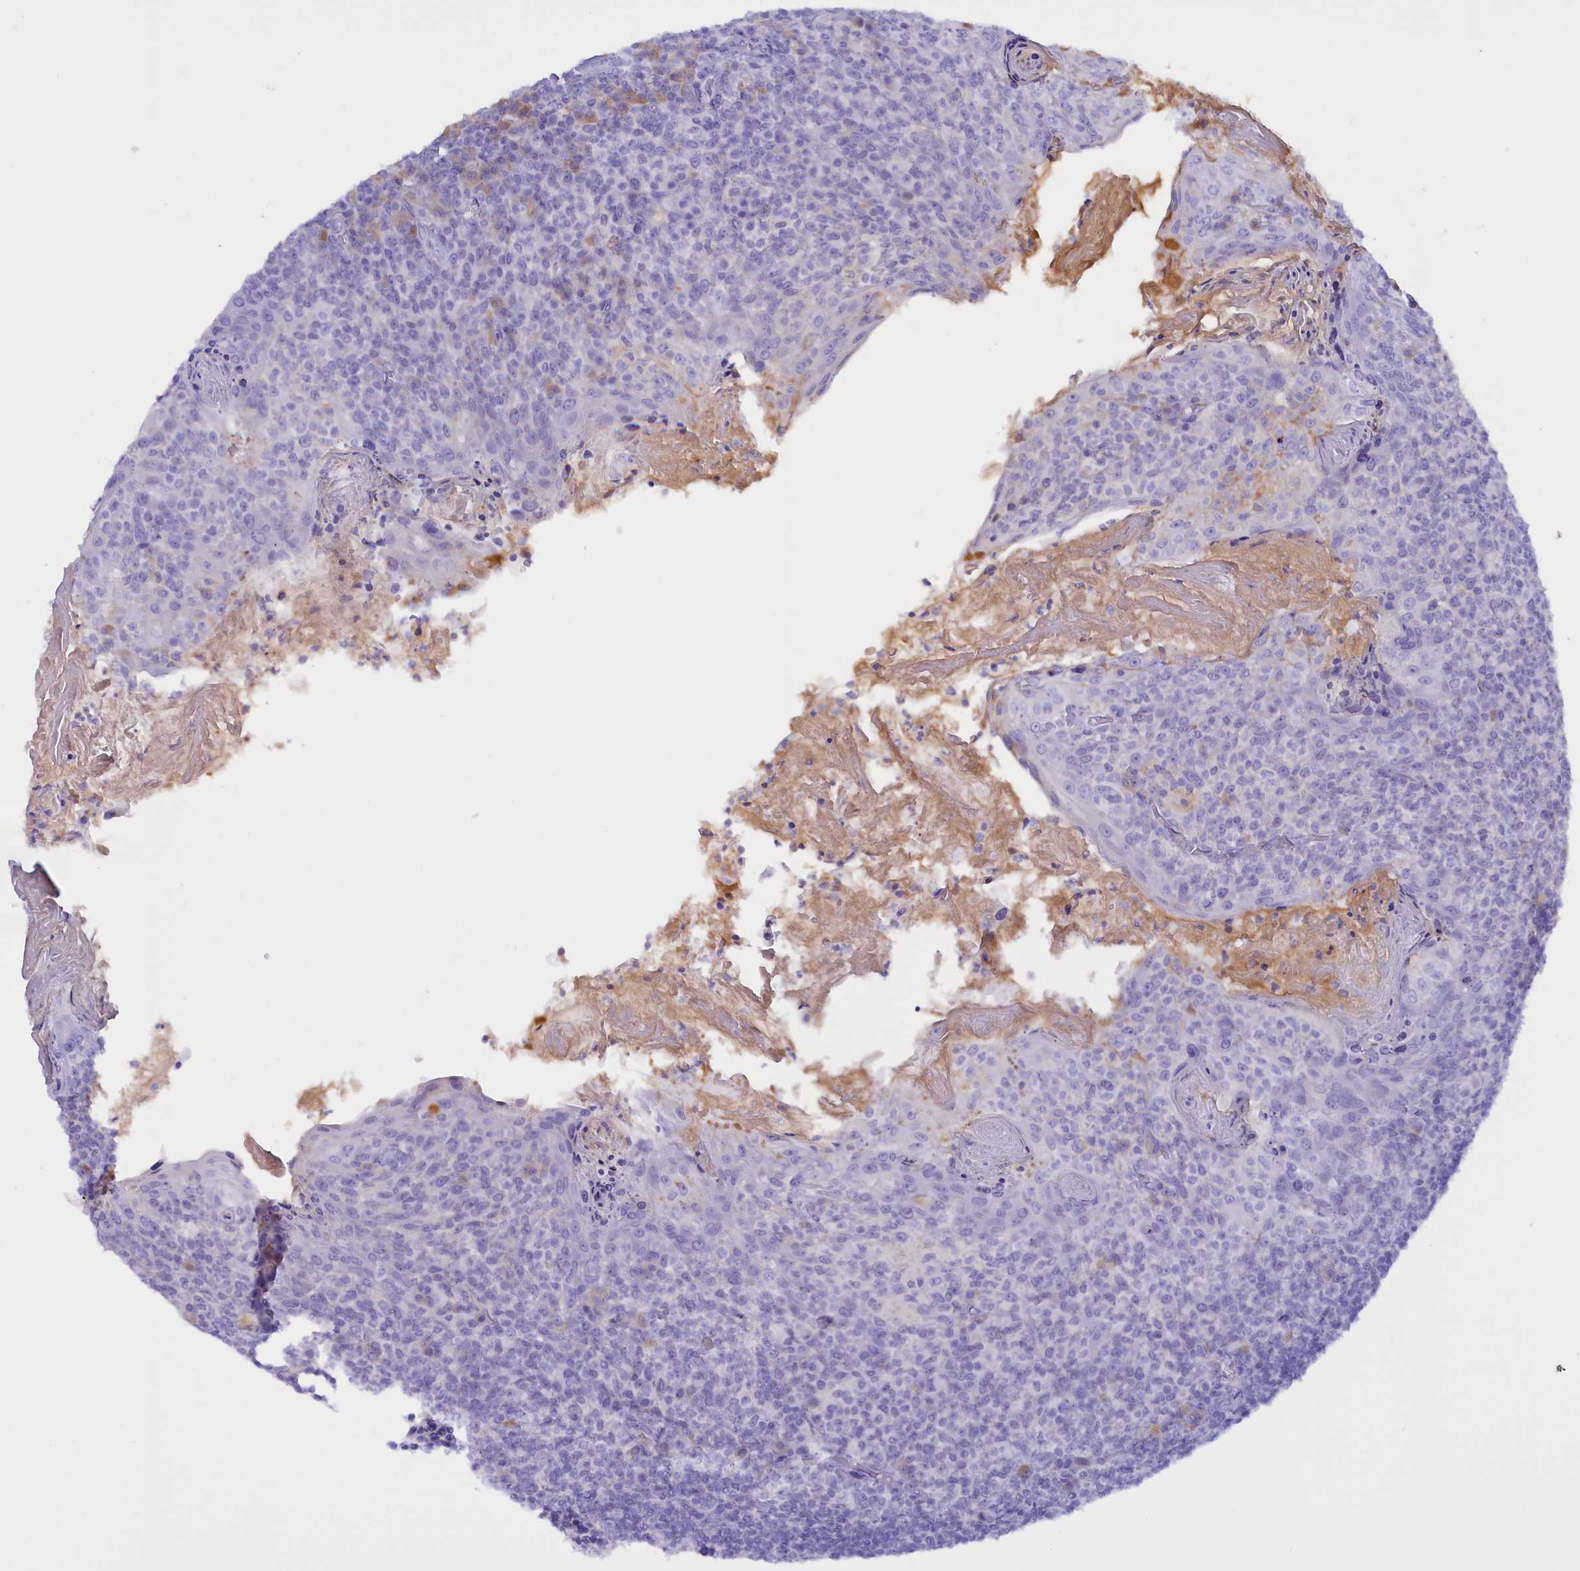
{"staining": {"intensity": "negative", "quantity": "none", "location": "none"}, "tissue": "tonsil", "cell_type": "Germinal center cells", "image_type": "normal", "snomed": [{"axis": "morphology", "description": "Normal tissue, NOS"}, {"axis": "topography", "description": "Tonsil"}], "caption": "High magnification brightfield microscopy of normal tonsil stained with DAB (brown) and counterstained with hematoxylin (blue): germinal center cells show no significant positivity.", "gene": "PROK2", "patient": {"sex": "female", "age": 10}}